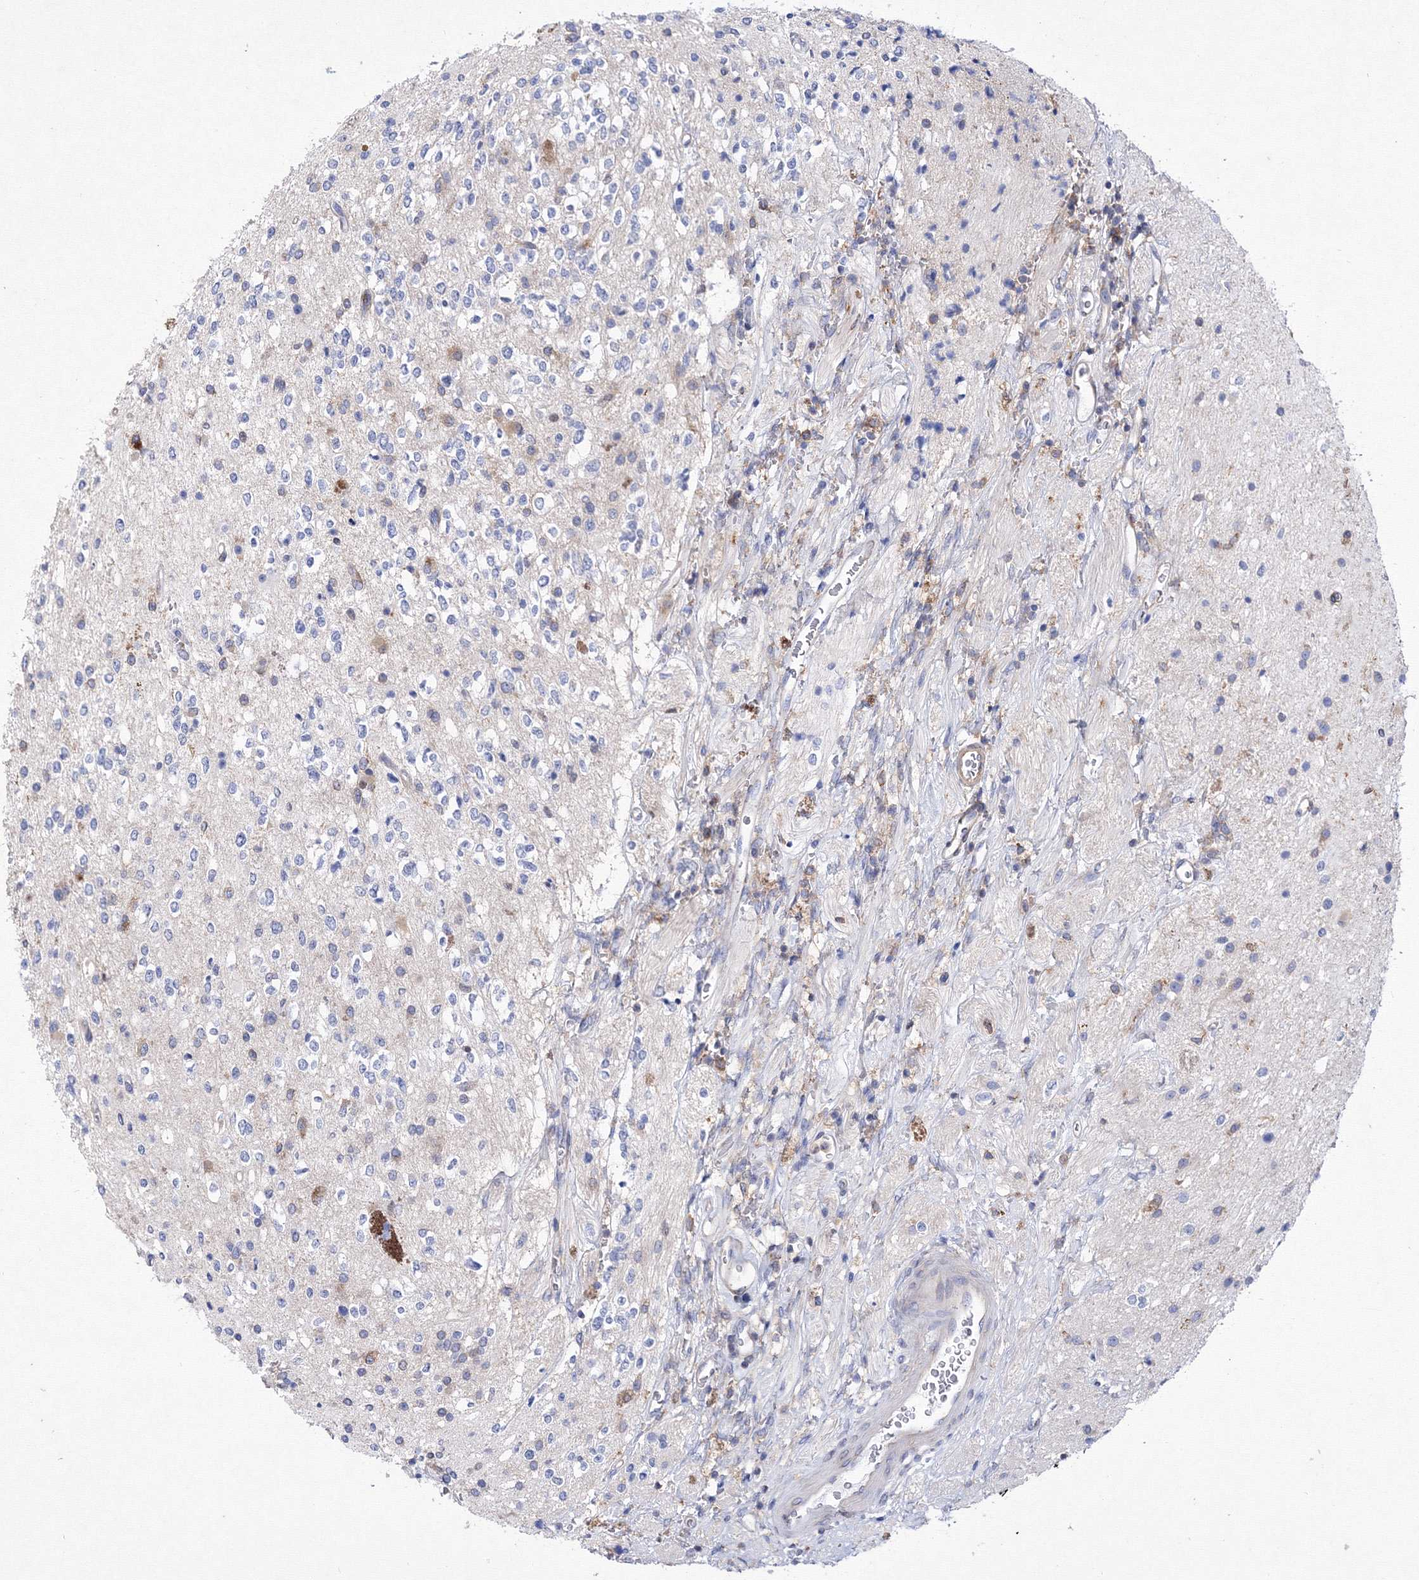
{"staining": {"intensity": "moderate", "quantity": "<25%", "location": "cytoplasmic/membranous"}, "tissue": "glioma", "cell_type": "Tumor cells", "image_type": "cancer", "snomed": [{"axis": "morphology", "description": "Glioma, malignant, High grade"}, {"axis": "topography", "description": "Brain"}], "caption": "Approximately <25% of tumor cells in human glioma display moderate cytoplasmic/membranous protein positivity as visualized by brown immunohistochemical staining.", "gene": "SNX18", "patient": {"sex": "male", "age": 34}}